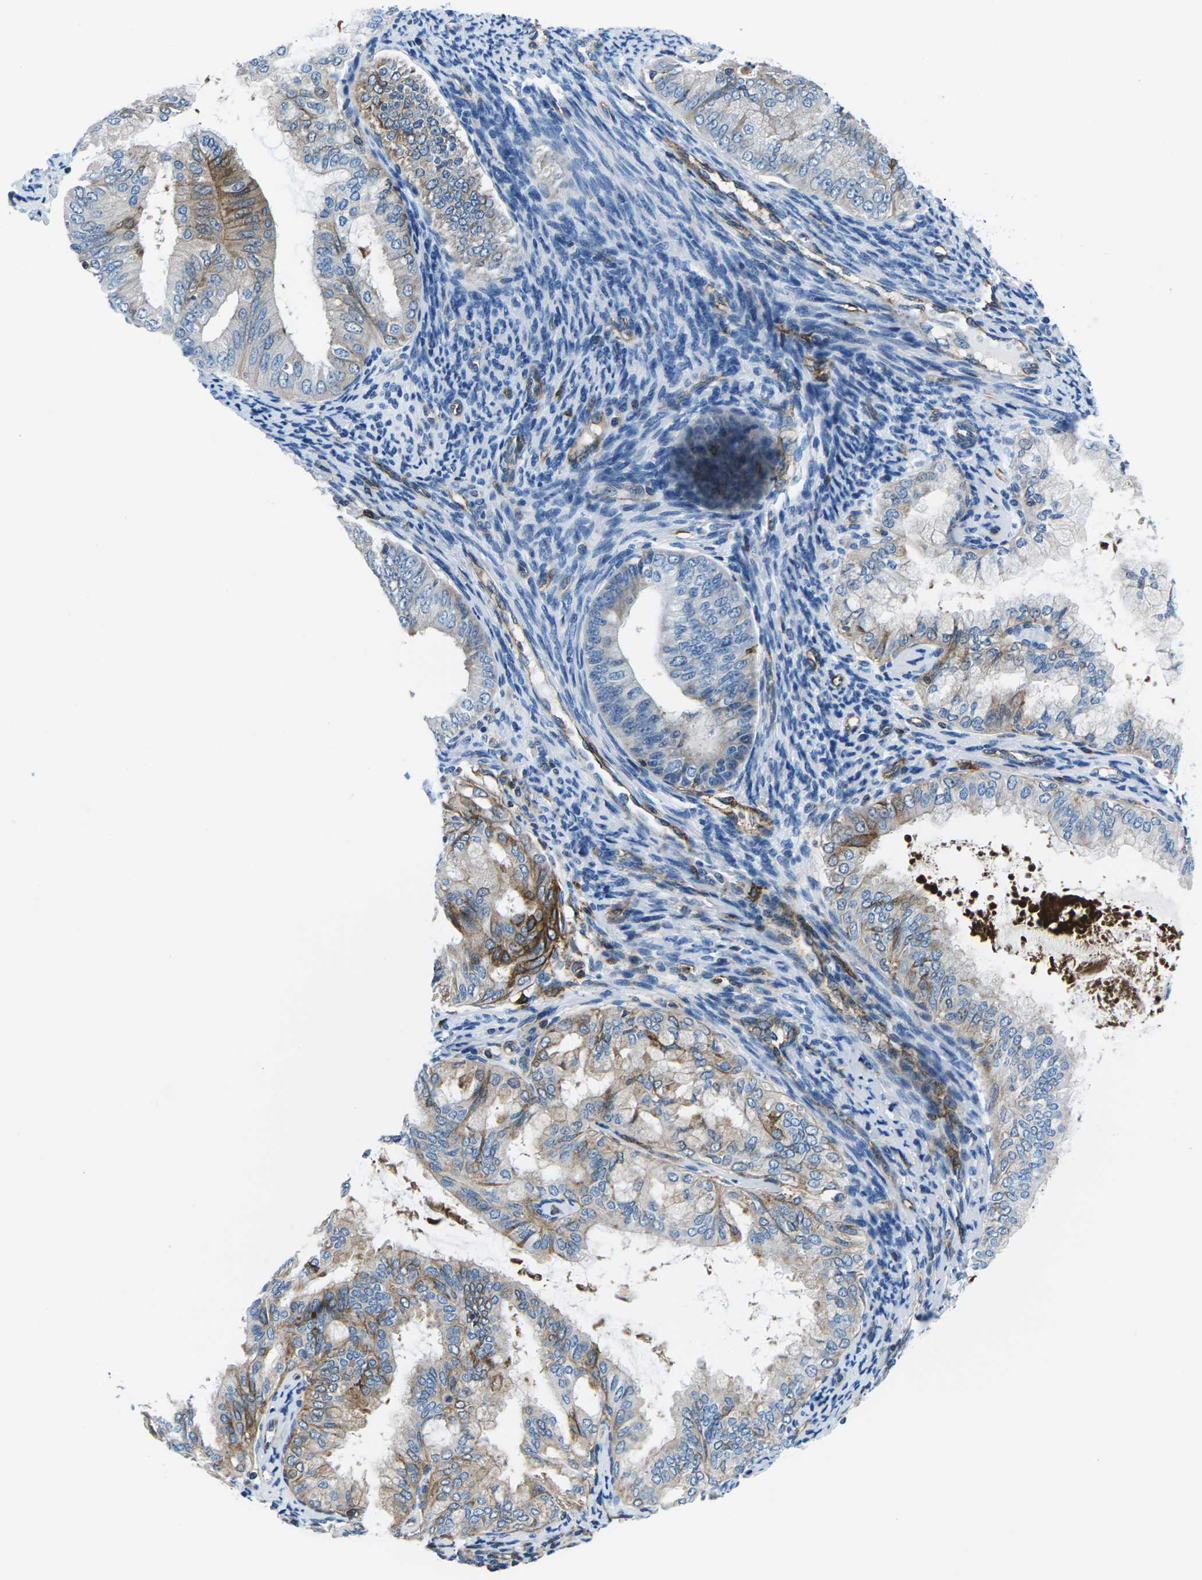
{"staining": {"intensity": "strong", "quantity": "<25%", "location": "cytoplasmic/membranous"}, "tissue": "endometrial cancer", "cell_type": "Tumor cells", "image_type": "cancer", "snomed": [{"axis": "morphology", "description": "Adenocarcinoma, NOS"}, {"axis": "topography", "description": "Endometrium"}], "caption": "Protein staining by immunohistochemistry shows strong cytoplasmic/membranous expression in about <25% of tumor cells in endometrial cancer (adenocarcinoma).", "gene": "SOCS4", "patient": {"sex": "female", "age": 63}}